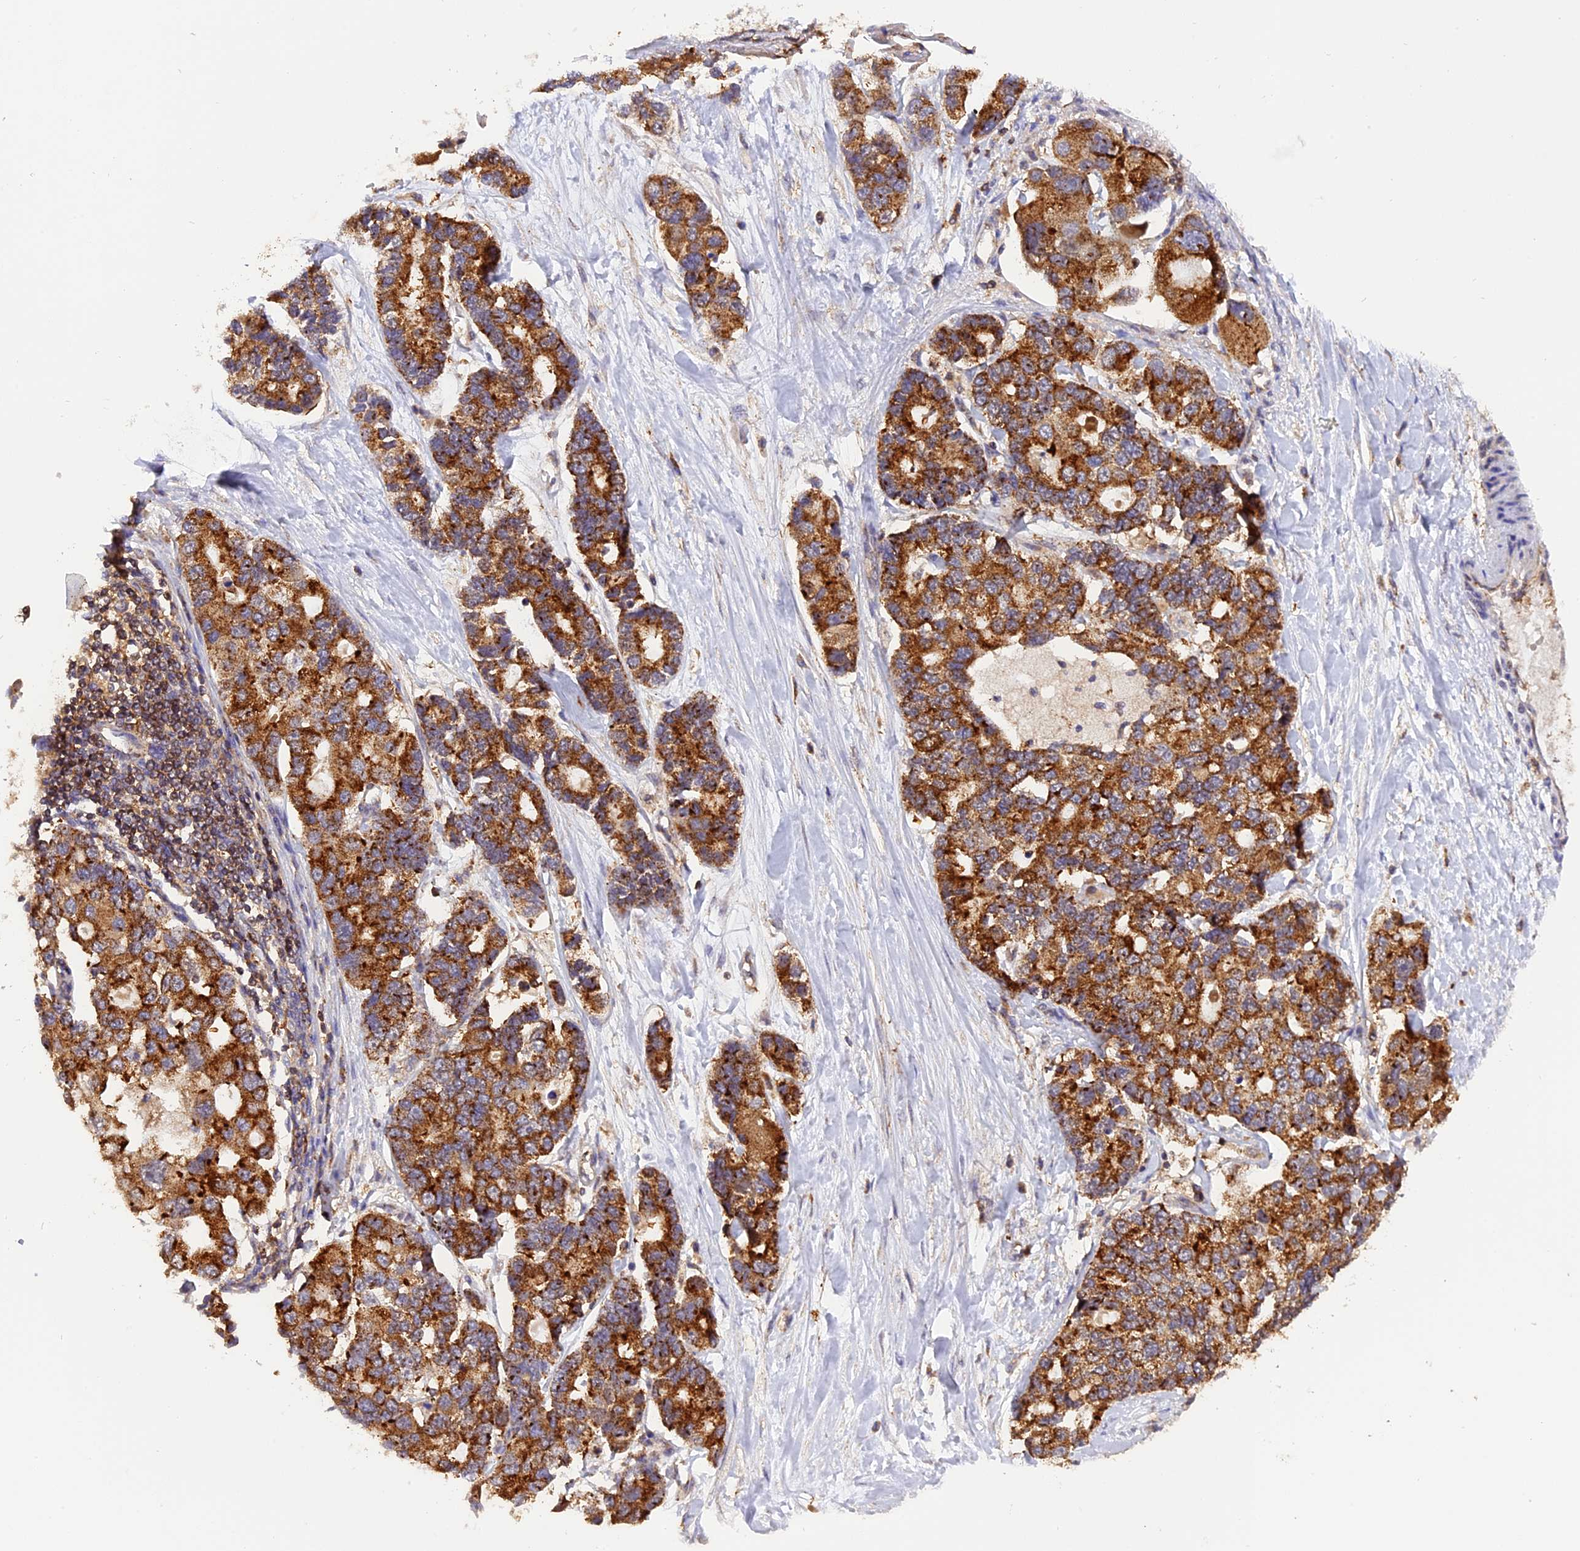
{"staining": {"intensity": "strong", "quantity": ">75%", "location": "cytoplasmic/membranous"}, "tissue": "lung cancer", "cell_type": "Tumor cells", "image_type": "cancer", "snomed": [{"axis": "morphology", "description": "Adenocarcinoma, NOS"}, {"axis": "topography", "description": "Lung"}], "caption": "Immunohistochemical staining of lung adenocarcinoma shows high levels of strong cytoplasmic/membranous expression in about >75% of tumor cells.", "gene": "PEX3", "patient": {"sex": "female", "age": 54}}